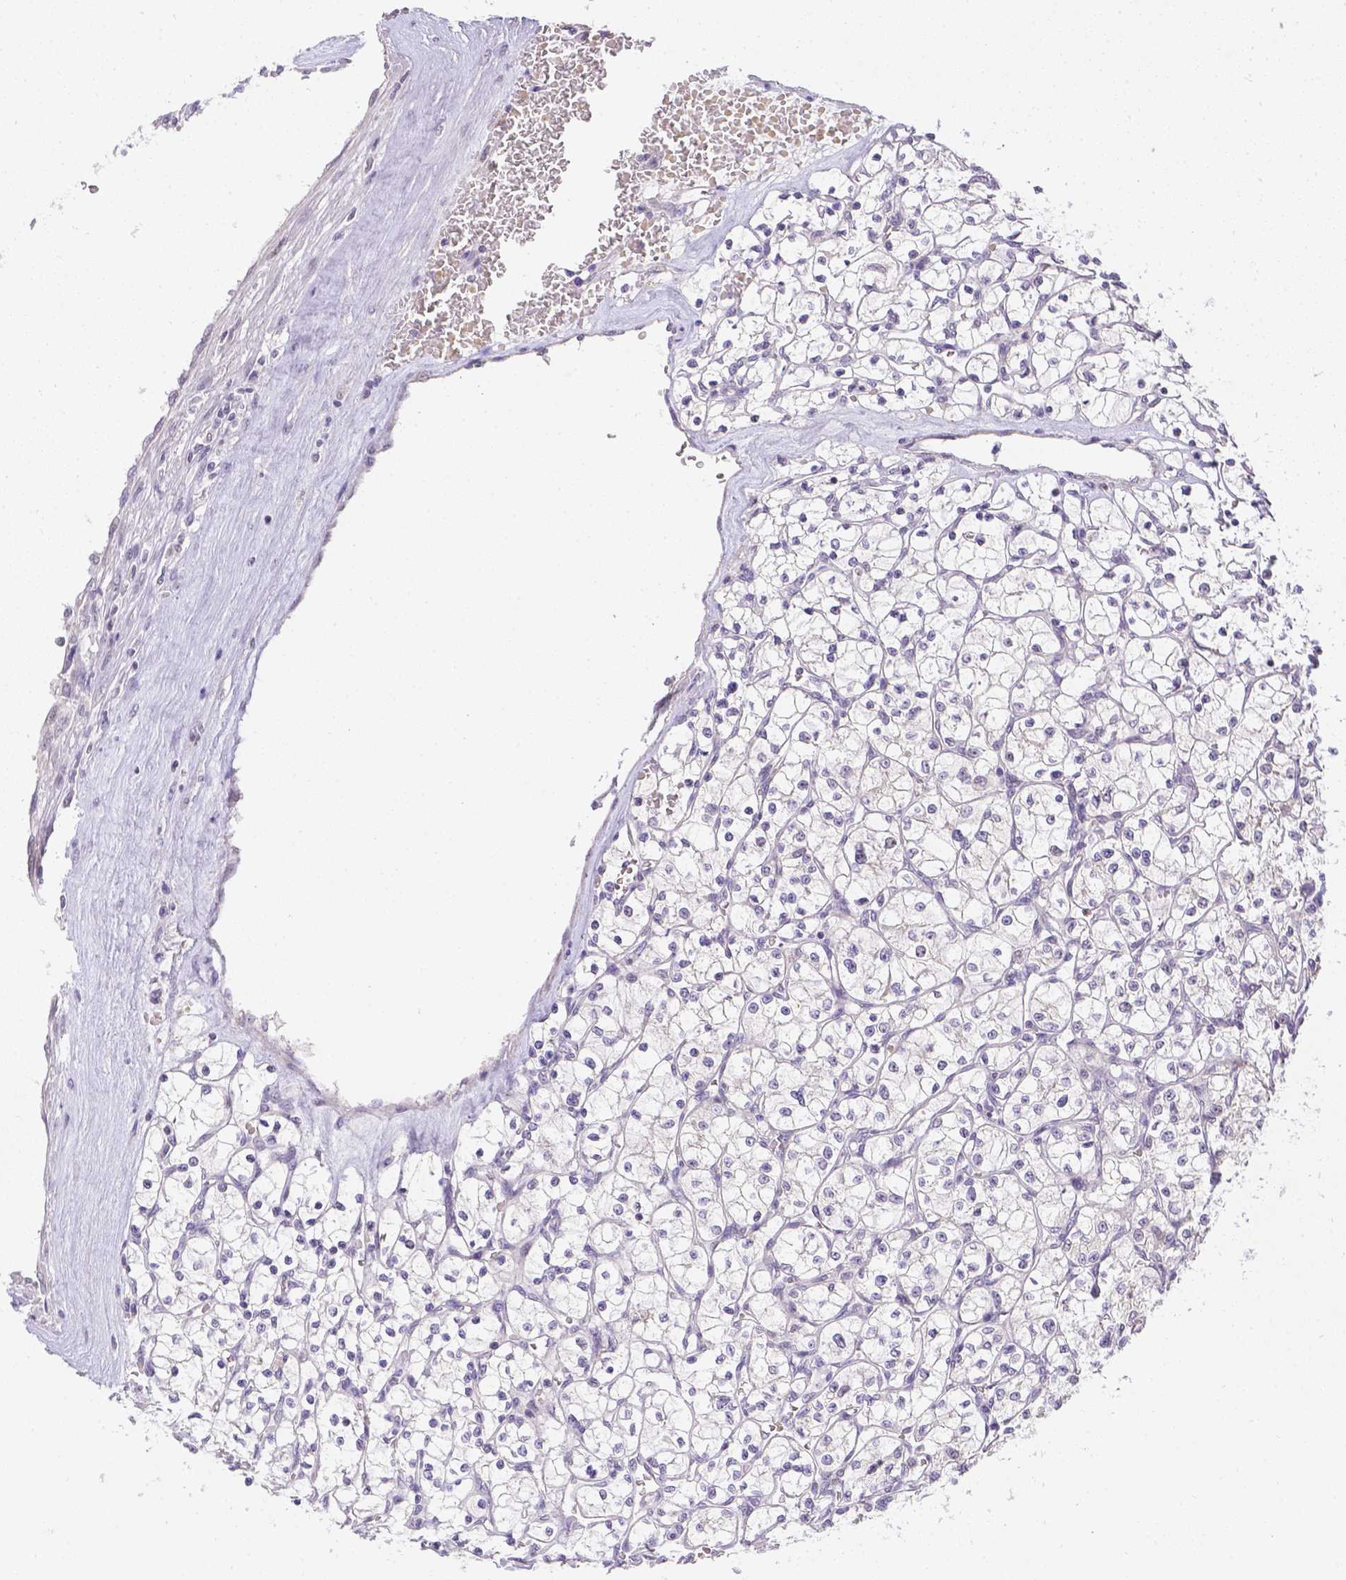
{"staining": {"intensity": "negative", "quantity": "none", "location": "none"}, "tissue": "renal cancer", "cell_type": "Tumor cells", "image_type": "cancer", "snomed": [{"axis": "morphology", "description": "Adenocarcinoma, NOS"}, {"axis": "topography", "description": "Kidney"}], "caption": "High power microscopy photomicrograph of an IHC micrograph of adenocarcinoma (renal), revealing no significant expression in tumor cells. (DAB immunohistochemistry with hematoxylin counter stain).", "gene": "ZNF280B", "patient": {"sex": "female", "age": 64}}